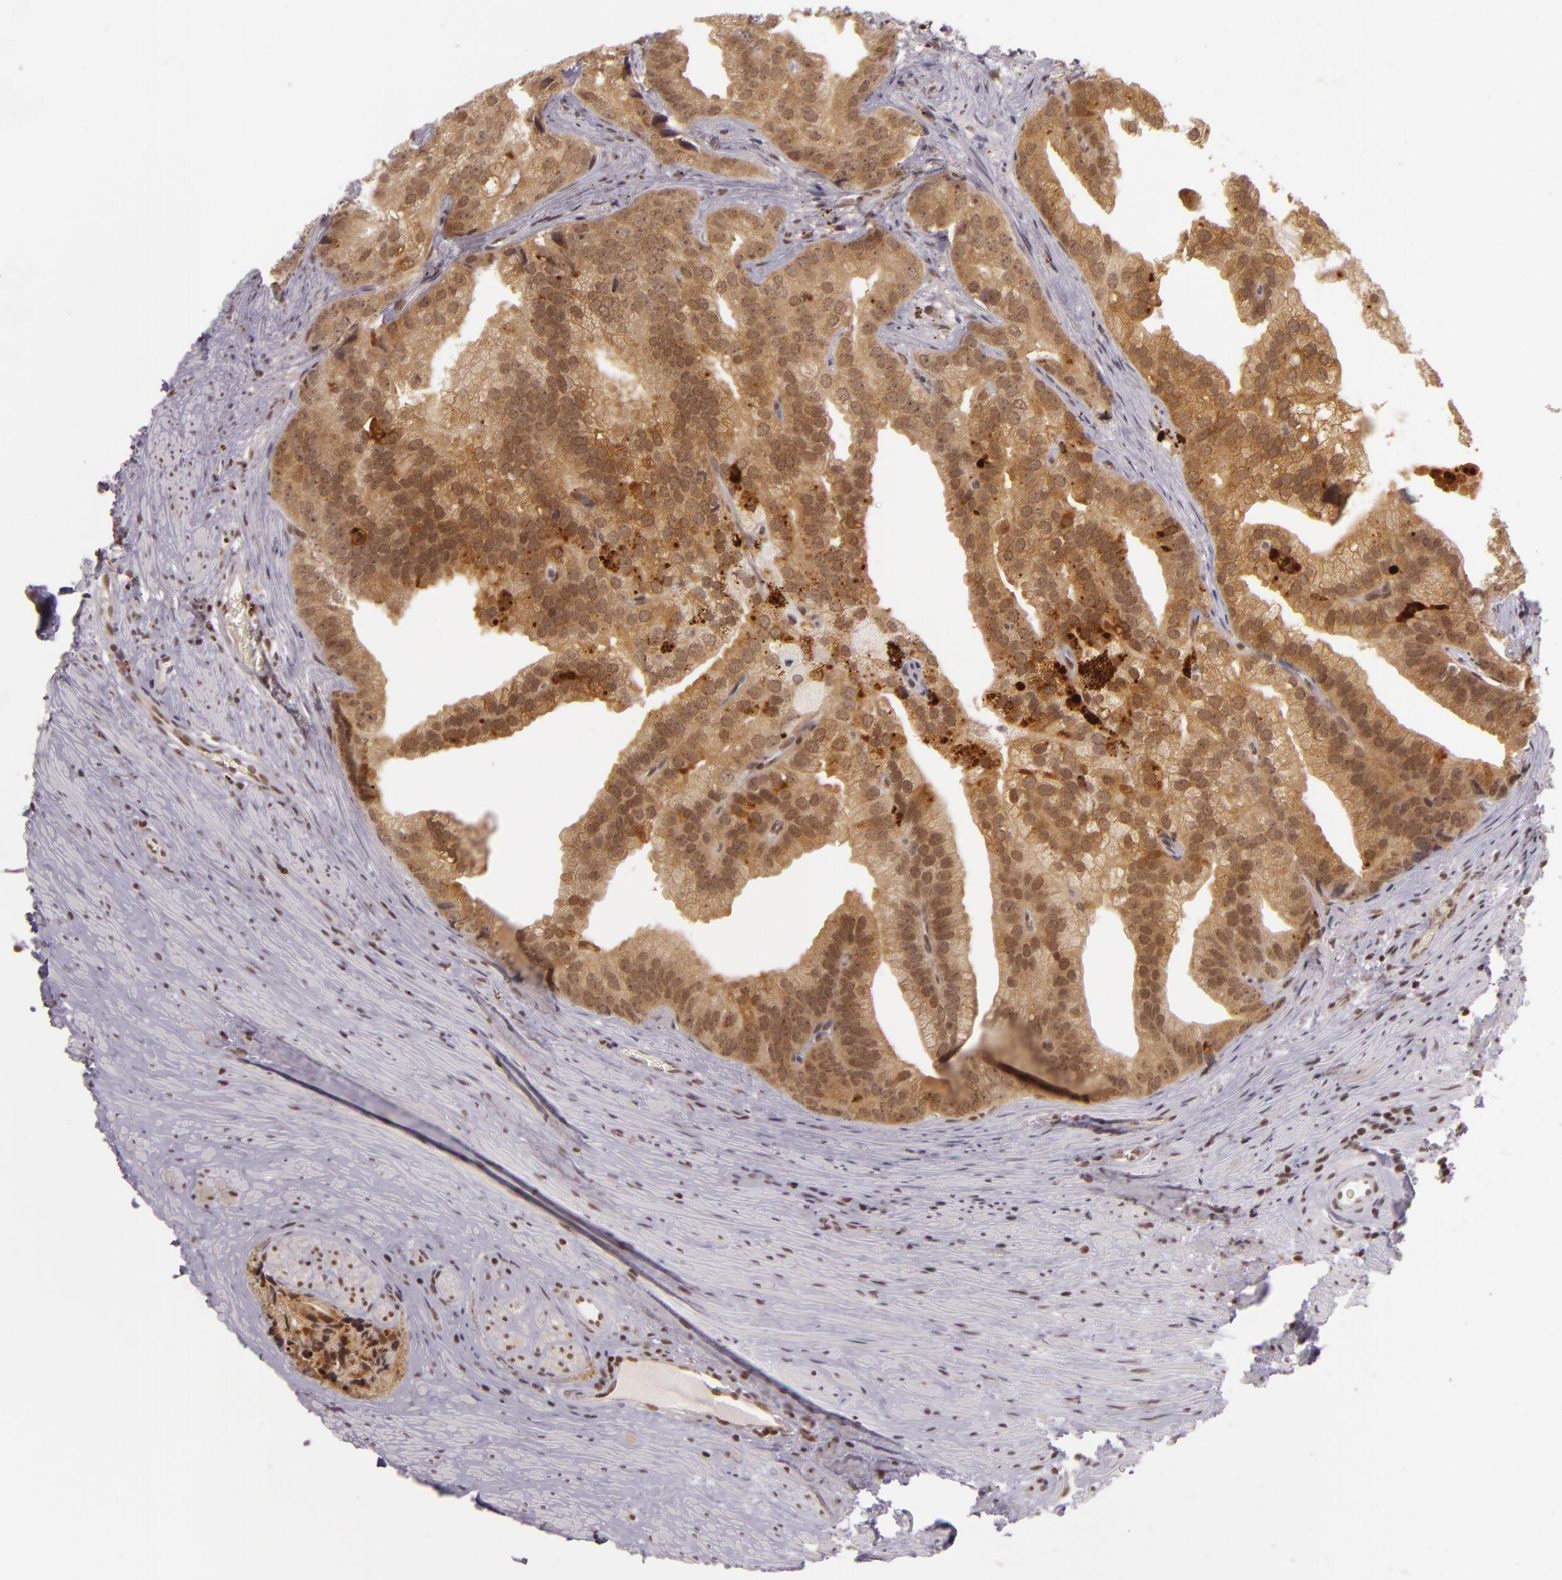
{"staining": {"intensity": "moderate", "quantity": ">75%", "location": "cytoplasmic/membranous,nuclear"}, "tissue": "prostate cancer", "cell_type": "Tumor cells", "image_type": "cancer", "snomed": [{"axis": "morphology", "description": "Adenocarcinoma, Low grade"}, {"axis": "topography", "description": "Prostate"}], "caption": "Immunohistochemical staining of human prostate cancer (adenocarcinoma (low-grade)) demonstrates medium levels of moderate cytoplasmic/membranous and nuclear protein staining in approximately >75% of tumor cells.", "gene": "ZFX", "patient": {"sex": "male", "age": 71}}